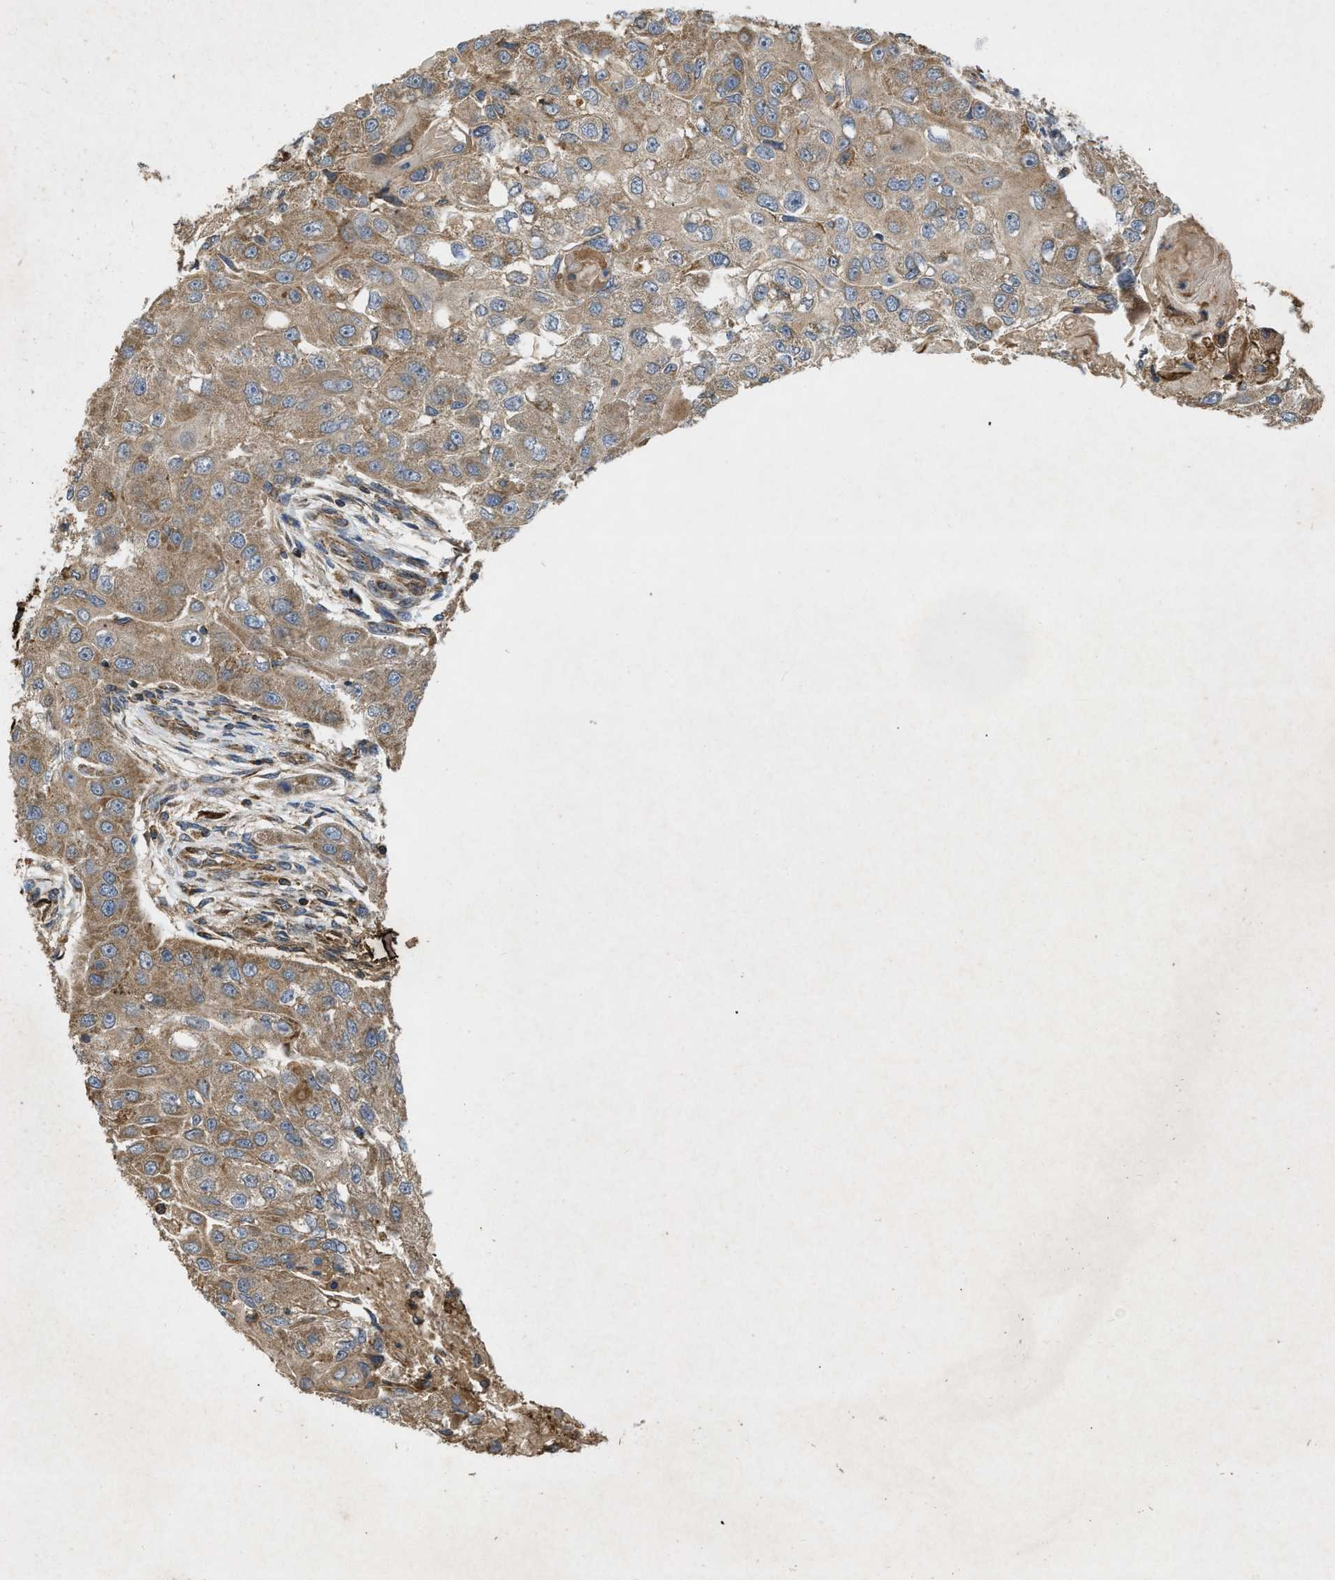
{"staining": {"intensity": "moderate", "quantity": ">75%", "location": "cytoplasmic/membranous"}, "tissue": "head and neck cancer", "cell_type": "Tumor cells", "image_type": "cancer", "snomed": [{"axis": "morphology", "description": "Normal tissue, NOS"}, {"axis": "morphology", "description": "Squamous cell carcinoma, NOS"}, {"axis": "topography", "description": "Skeletal muscle"}, {"axis": "topography", "description": "Head-Neck"}], "caption": "Immunohistochemistry (IHC) histopathology image of neoplastic tissue: human head and neck cancer stained using IHC reveals medium levels of moderate protein expression localized specifically in the cytoplasmic/membranous of tumor cells, appearing as a cytoplasmic/membranous brown color.", "gene": "GNB4", "patient": {"sex": "male", "age": 51}}